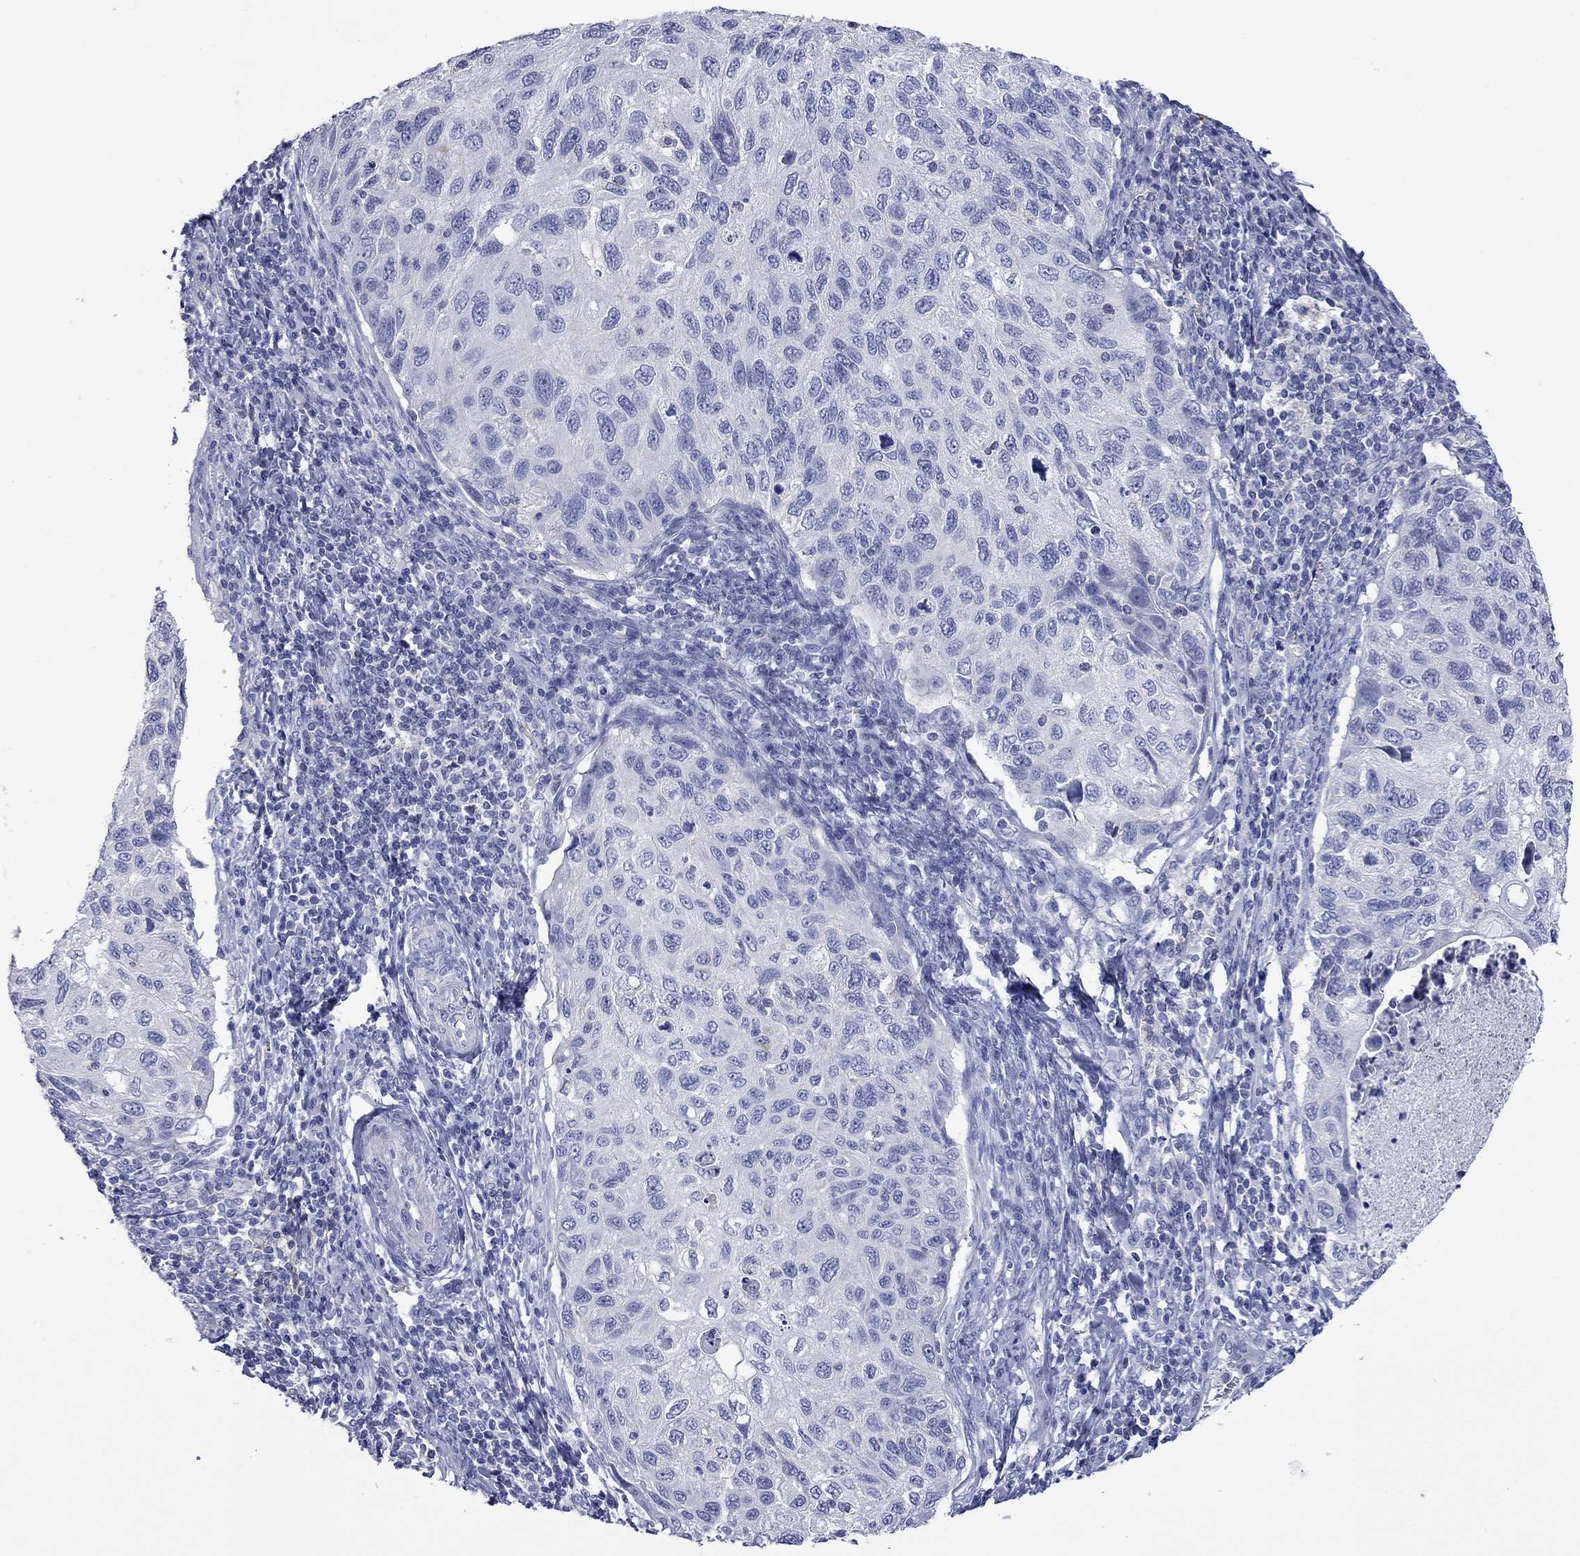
{"staining": {"intensity": "negative", "quantity": "none", "location": "none"}, "tissue": "cervical cancer", "cell_type": "Tumor cells", "image_type": "cancer", "snomed": [{"axis": "morphology", "description": "Squamous cell carcinoma, NOS"}, {"axis": "topography", "description": "Cervix"}], "caption": "IHC photomicrograph of neoplastic tissue: human squamous cell carcinoma (cervical) stained with DAB exhibits no significant protein expression in tumor cells.", "gene": "ACTL7B", "patient": {"sex": "female", "age": 70}}